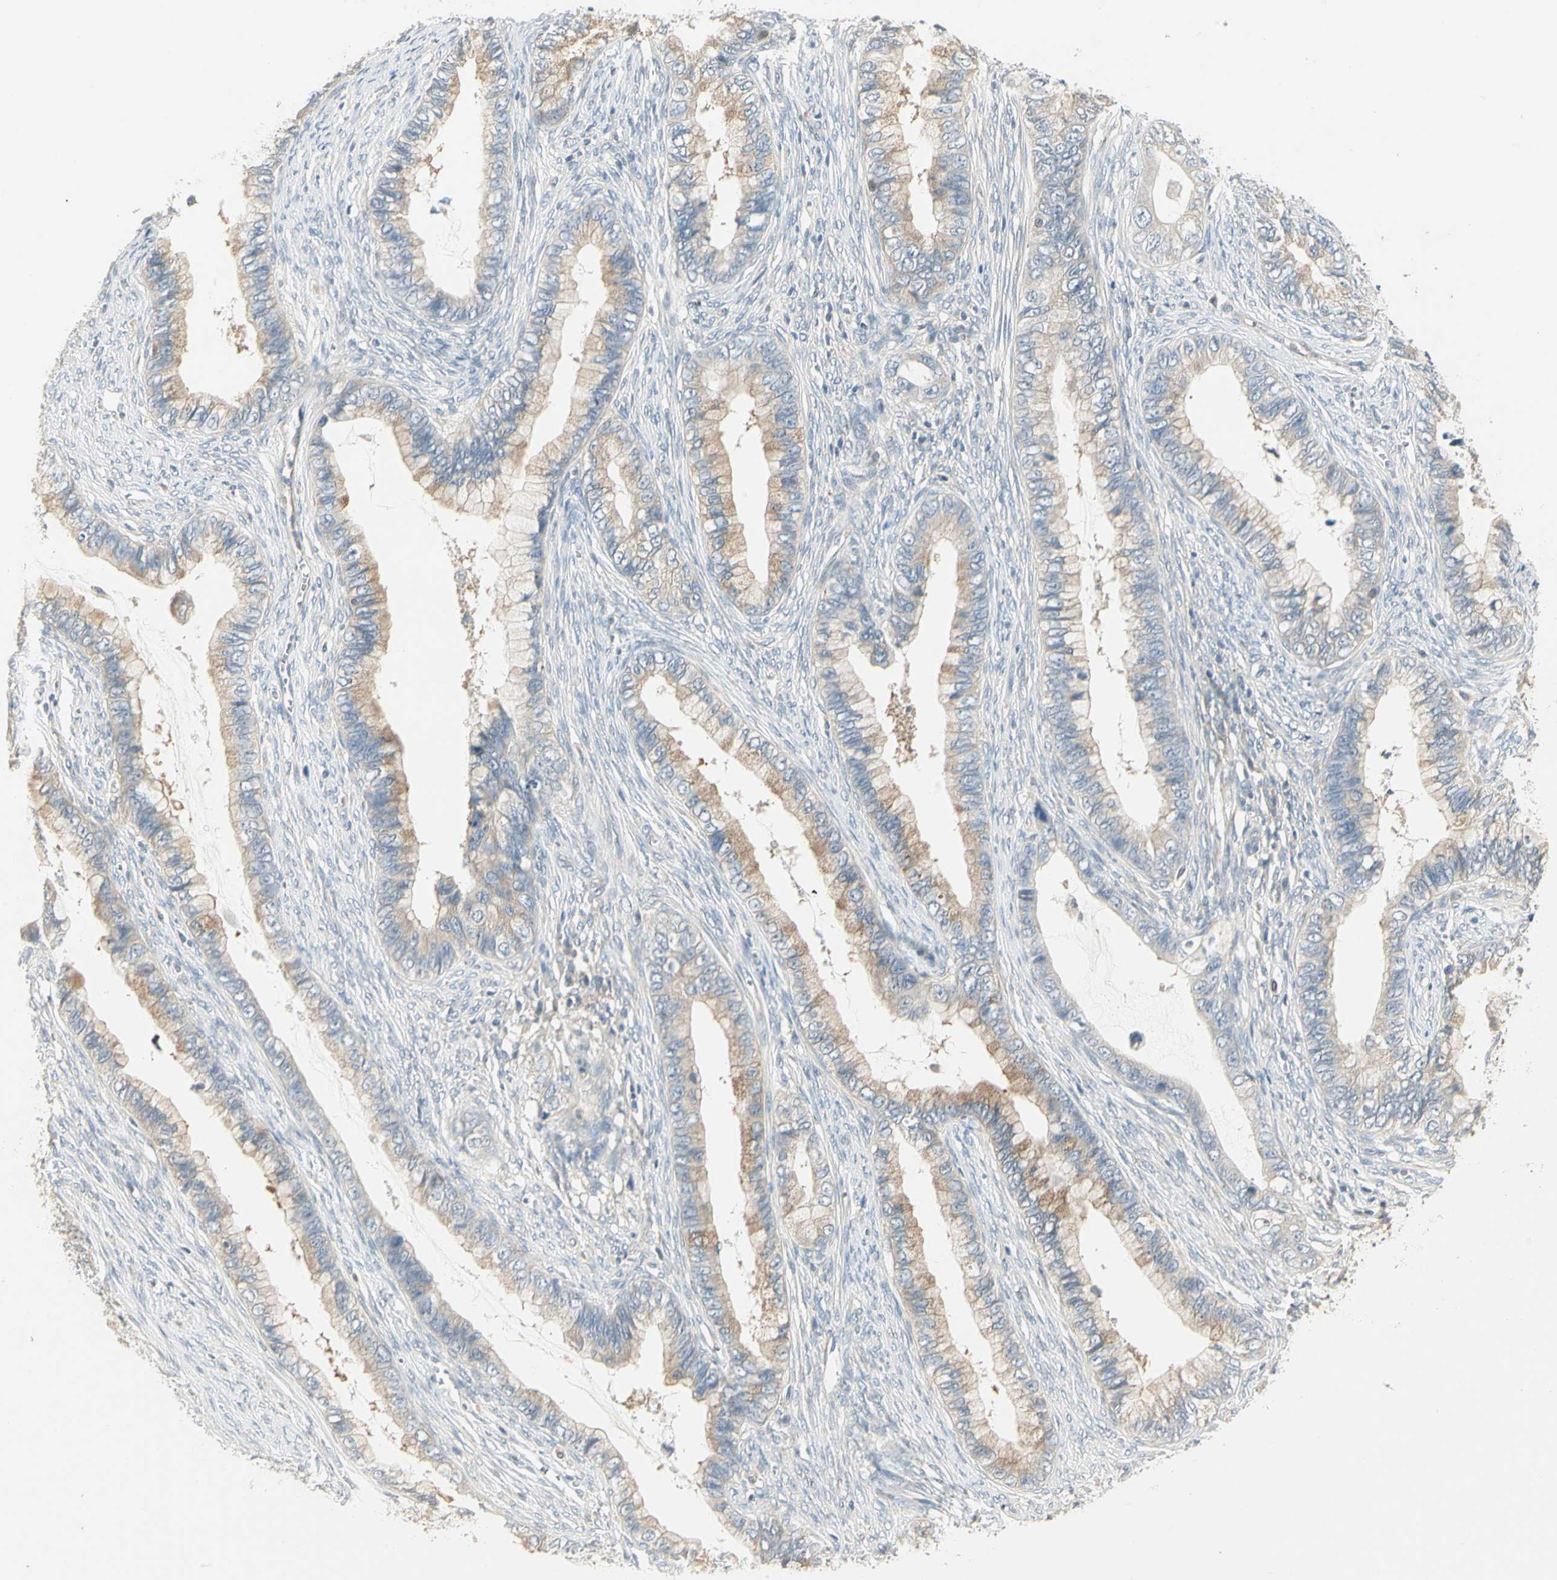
{"staining": {"intensity": "weak", "quantity": "25%-75%", "location": "cytoplasmic/membranous"}, "tissue": "cervical cancer", "cell_type": "Tumor cells", "image_type": "cancer", "snomed": [{"axis": "morphology", "description": "Adenocarcinoma, NOS"}, {"axis": "topography", "description": "Cervix"}], "caption": "Cervical adenocarcinoma tissue shows weak cytoplasmic/membranous expression in about 25%-75% of tumor cells, visualized by immunohistochemistry.", "gene": "ZFP36", "patient": {"sex": "female", "age": 44}}